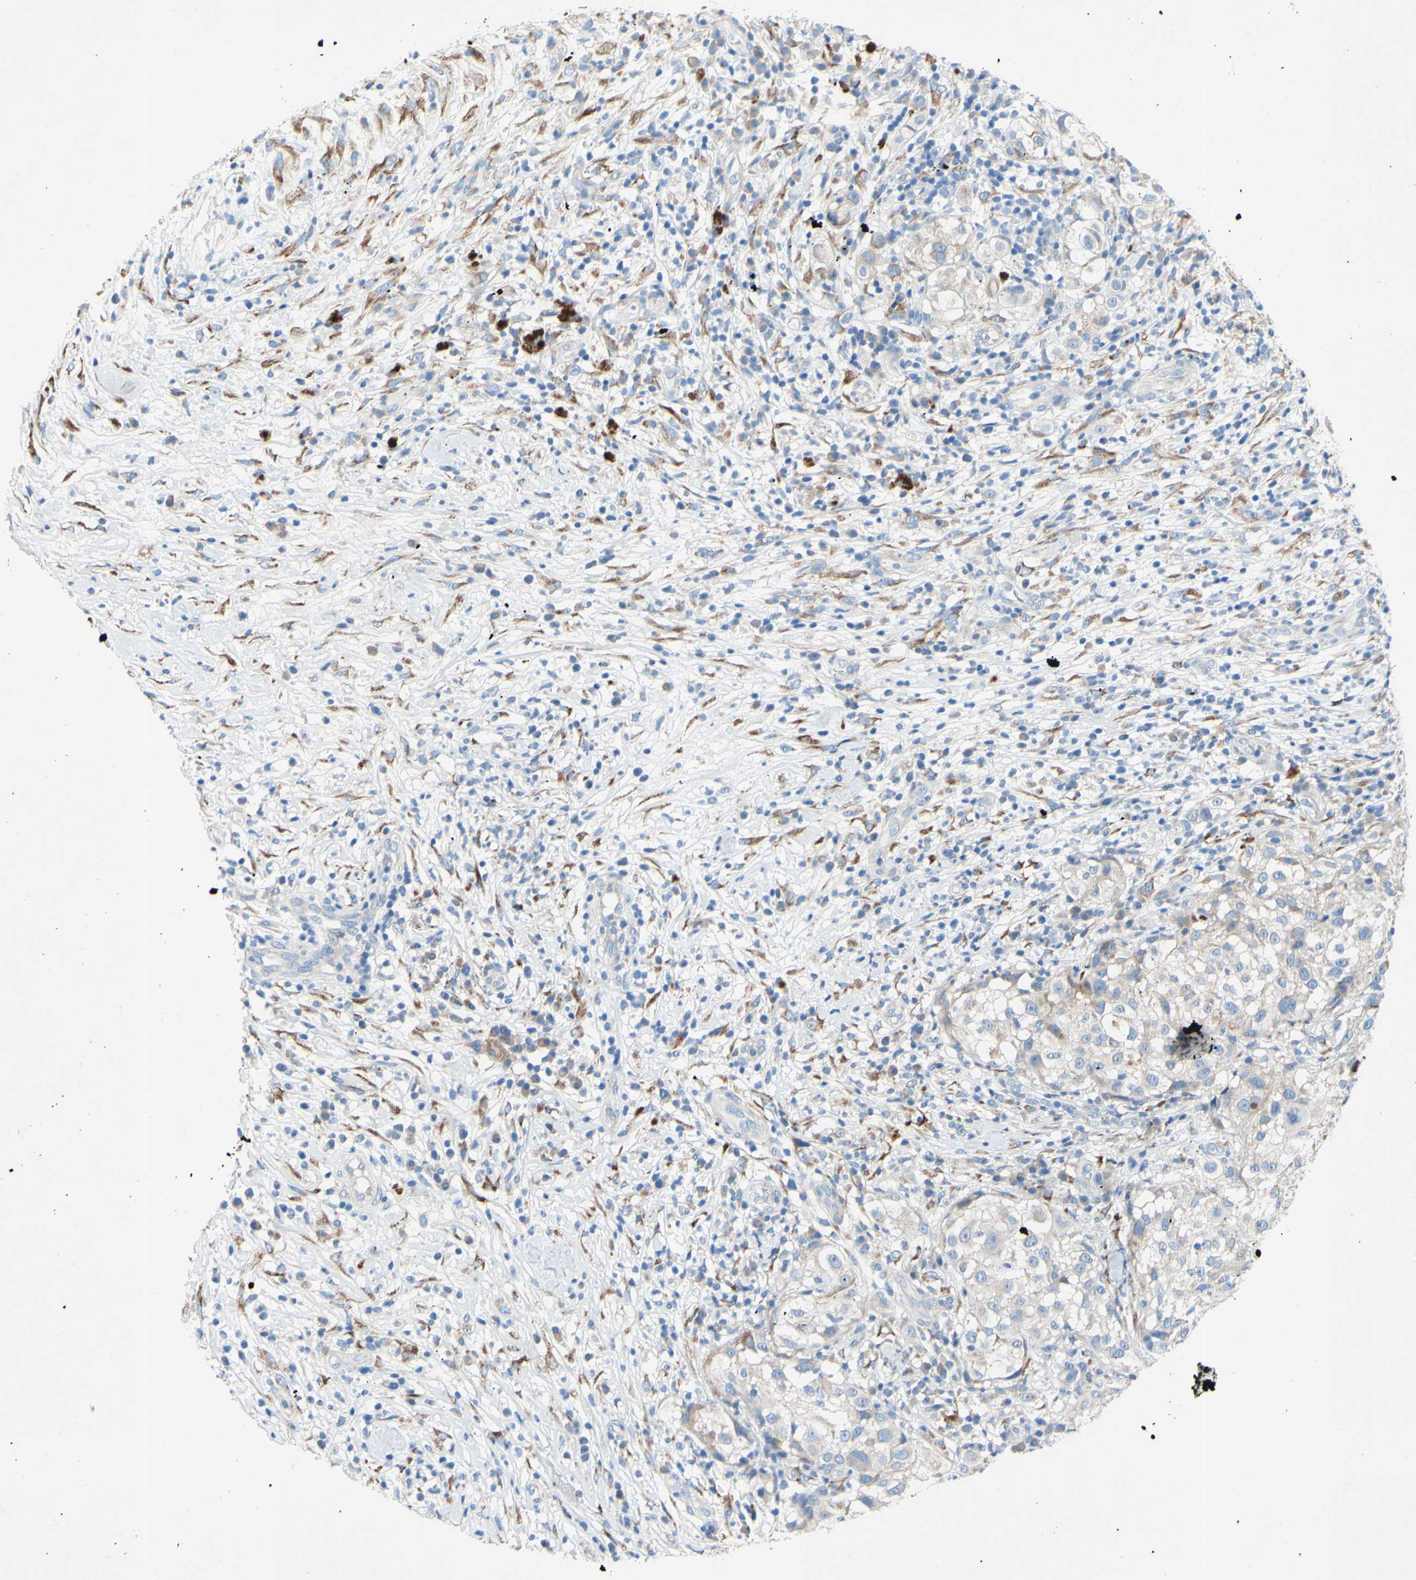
{"staining": {"intensity": "weak", "quantity": "<25%", "location": "cytoplasmic/membranous"}, "tissue": "melanoma", "cell_type": "Tumor cells", "image_type": "cancer", "snomed": [{"axis": "morphology", "description": "Necrosis, NOS"}, {"axis": "morphology", "description": "Malignant melanoma, NOS"}, {"axis": "topography", "description": "Skin"}], "caption": "A photomicrograph of melanoma stained for a protein reveals no brown staining in tumor cells.", "gene": "TMIGD2", "patient": {"sex": "female", "age": 87}}